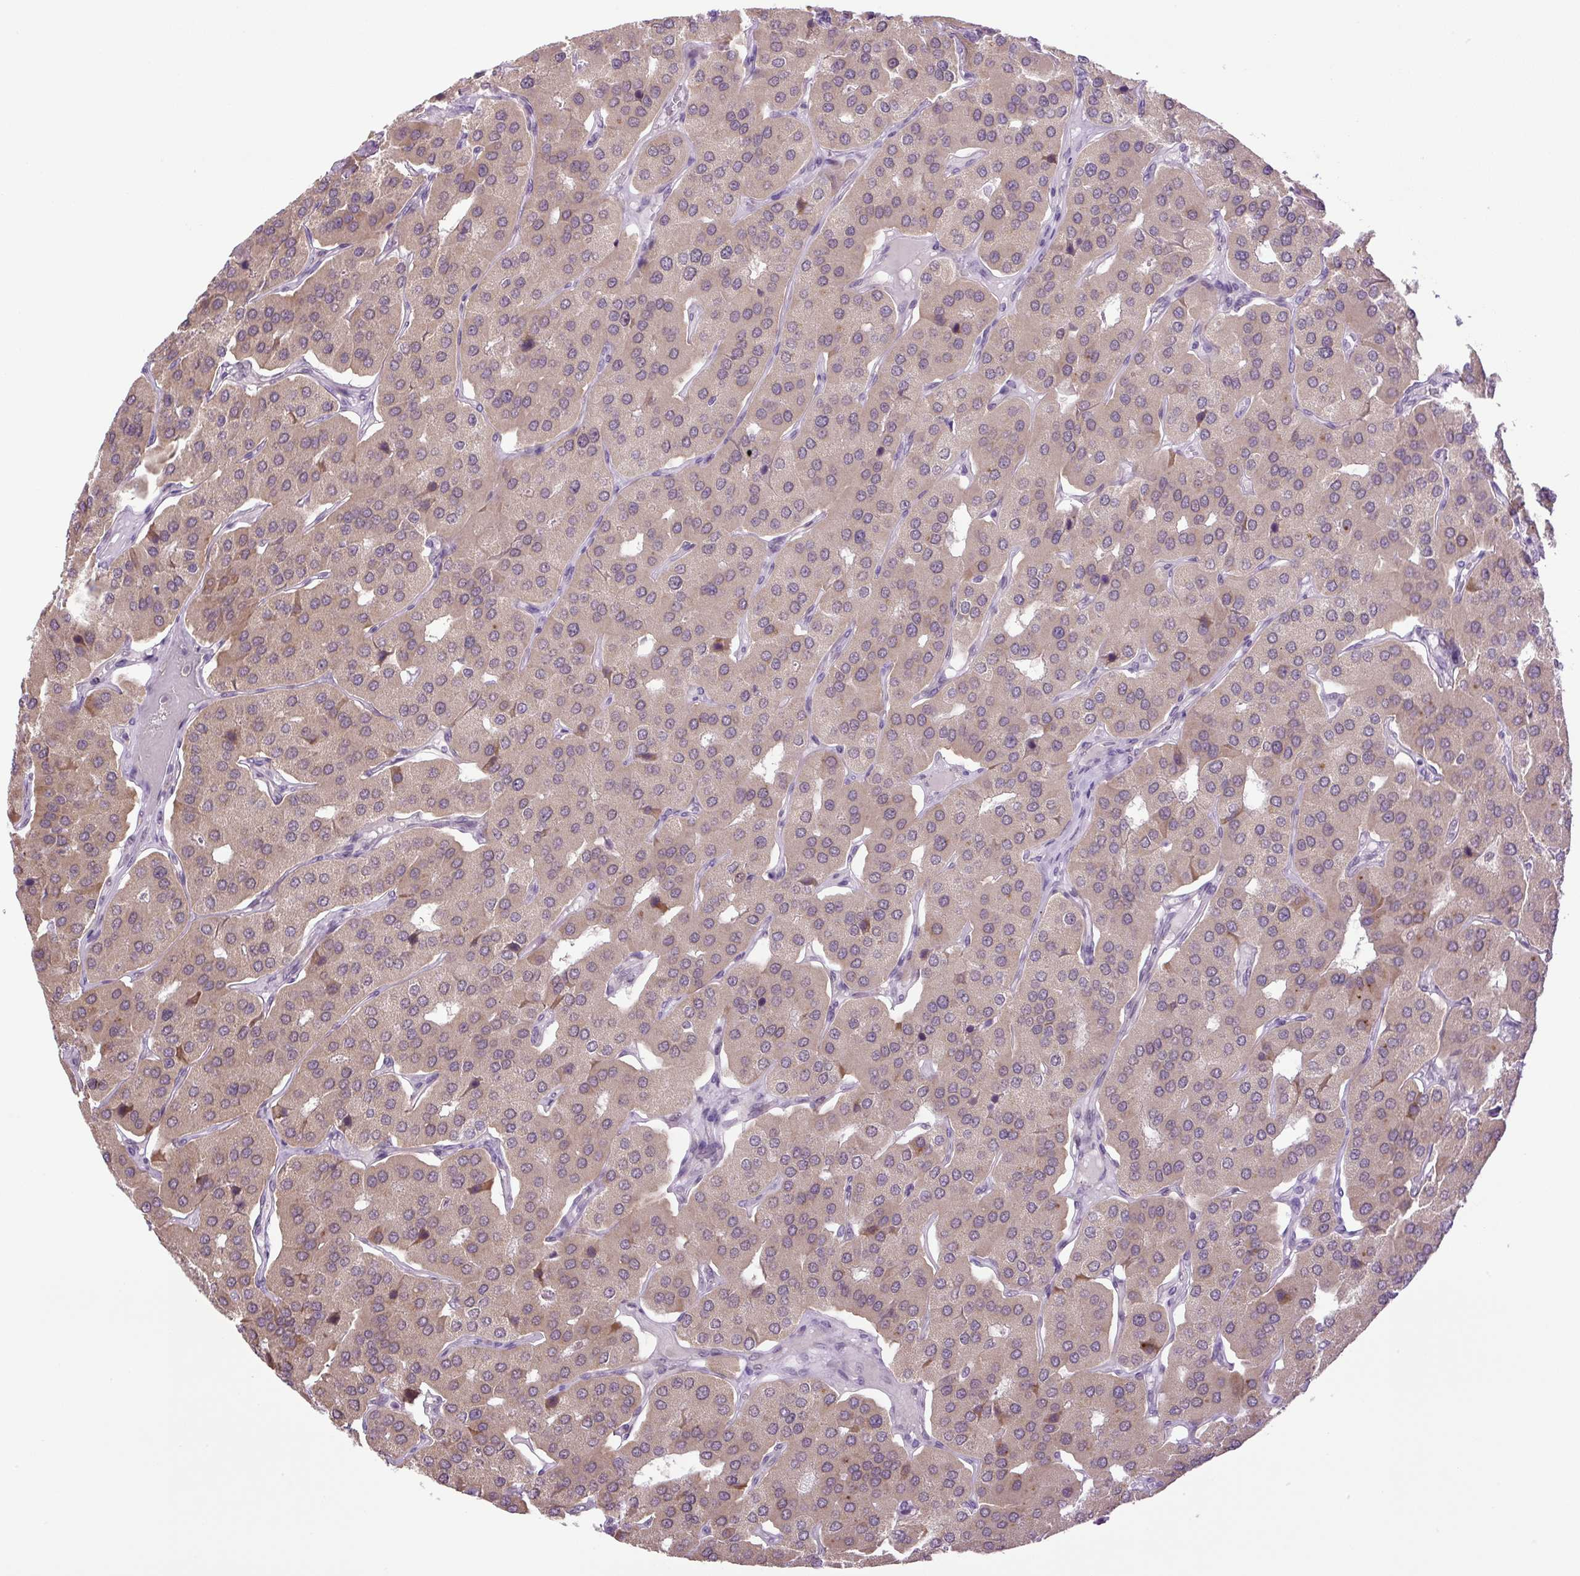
{"staining": {"intensity": "weak", "quantity": ">75%", "location": "cytoplasmic/membranous"}, "tissue": "parathyroid gland", "cell_type": "Glandular cells", "image_type": "normal", "snomed": [{"axis": "morphology", "description": "Normal tissue, NOS"}, {"axis": "morphology", "description": "Adenoma, NOS"}, {"axis": "topography", "description": "Parathyroid gland"}], "caption": "The photomicrograph reveals immunohistochemical staining of benign parathyroid gland. There is weak cytoplasmic/membranous staining is identified in approximately >75% of glandular cells.", "gene": "KPNA1", "patient": {"sex": "female", "age": 86}}